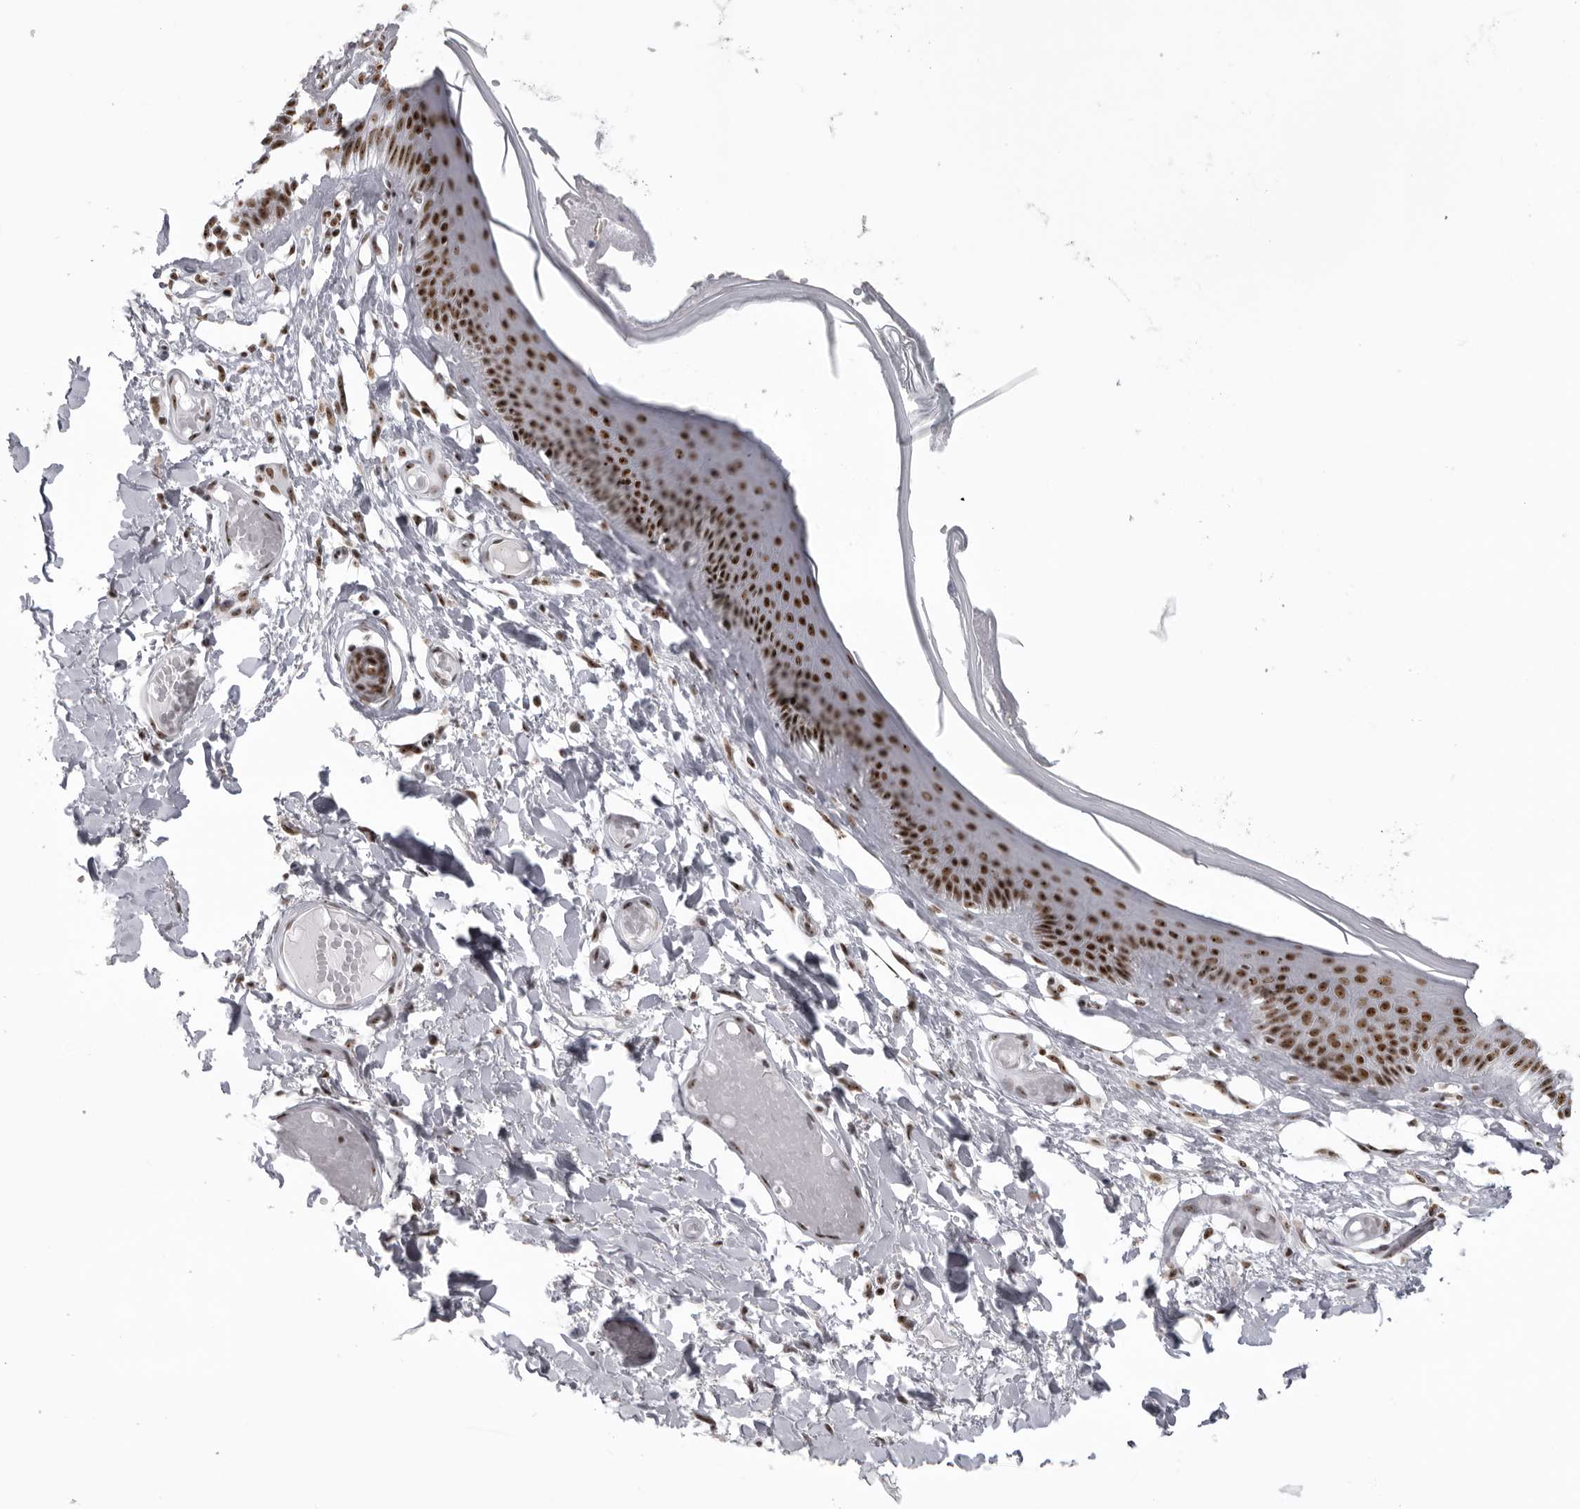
{"staining": {"intensity": "strong", "quantity": ">75%", "location": "nuclear"}, "tissue": "skin", "cell_type": "Epidermal cells", "image_type": "normal", "snomed": [{"axis": "morphology", "description": "Normal tissue, NOS"}, {"axis": "topography", "description": "Vulva"}], "caption": "IHC of normal skin displays high levels of strong nuclear positivity in about >75% of epidermal cells.", "gene": "DHX9", "patient": {"sex": "female", "age": 73}}